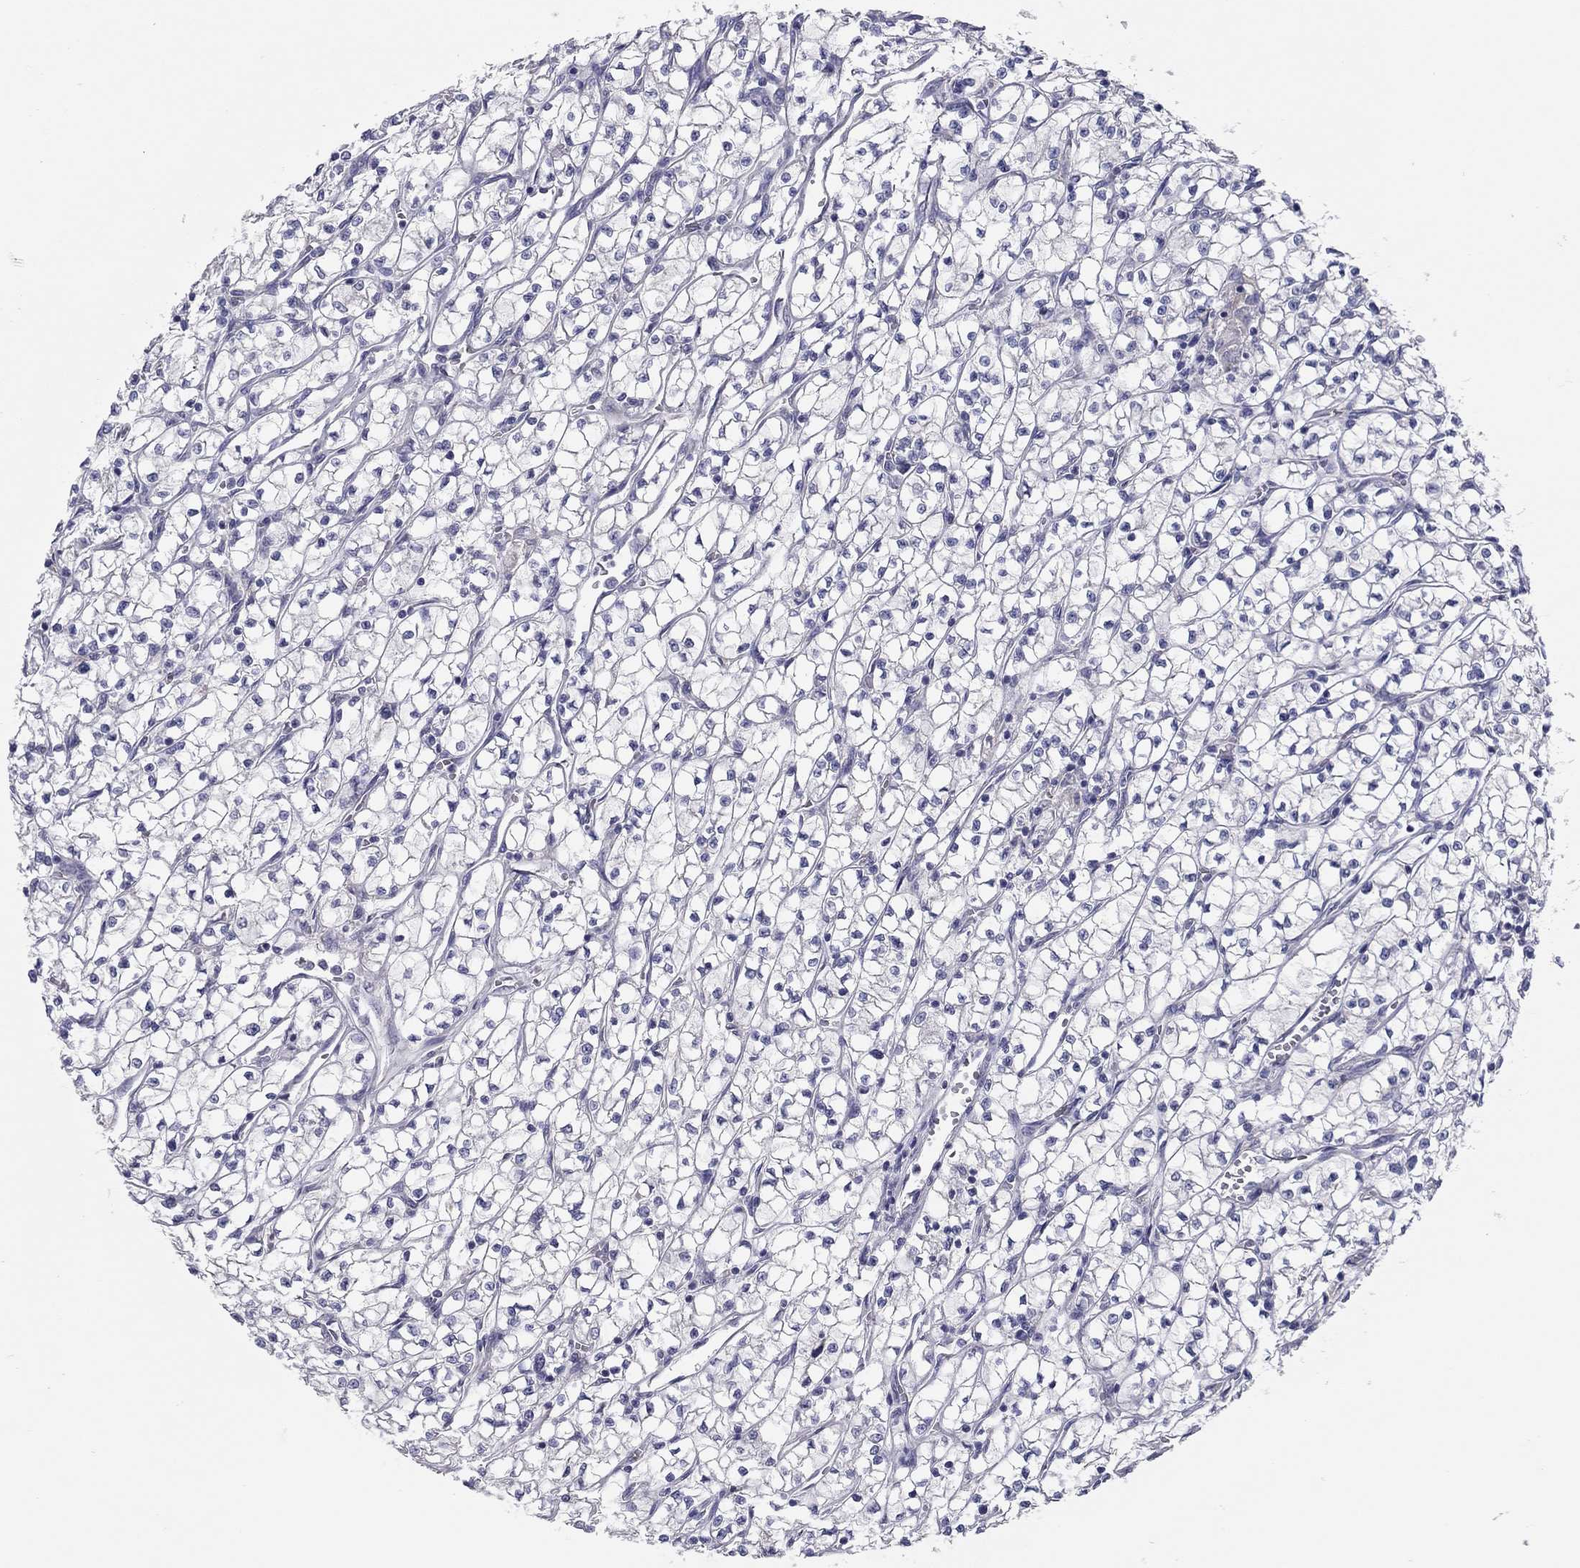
{"staining": {"intensity": "negative", "quantity": "none", "location": "none"}, "tissue": "renal cancer", "cell_type": "Tumor cells", "image_type": "cancer", "snomed": [{"axis": "morphology", "description": "Adenocarcinoma, NOS"}, {"axis": "topography", "description": "Kidney"}], "caption": "Immunohistochemistry micrograph of human renal cancer stained for a protein (brown), which exhibits no positivity in tumor cells.", "gene": "GRK7", "patient": {"sex": "female", "age": 64}}